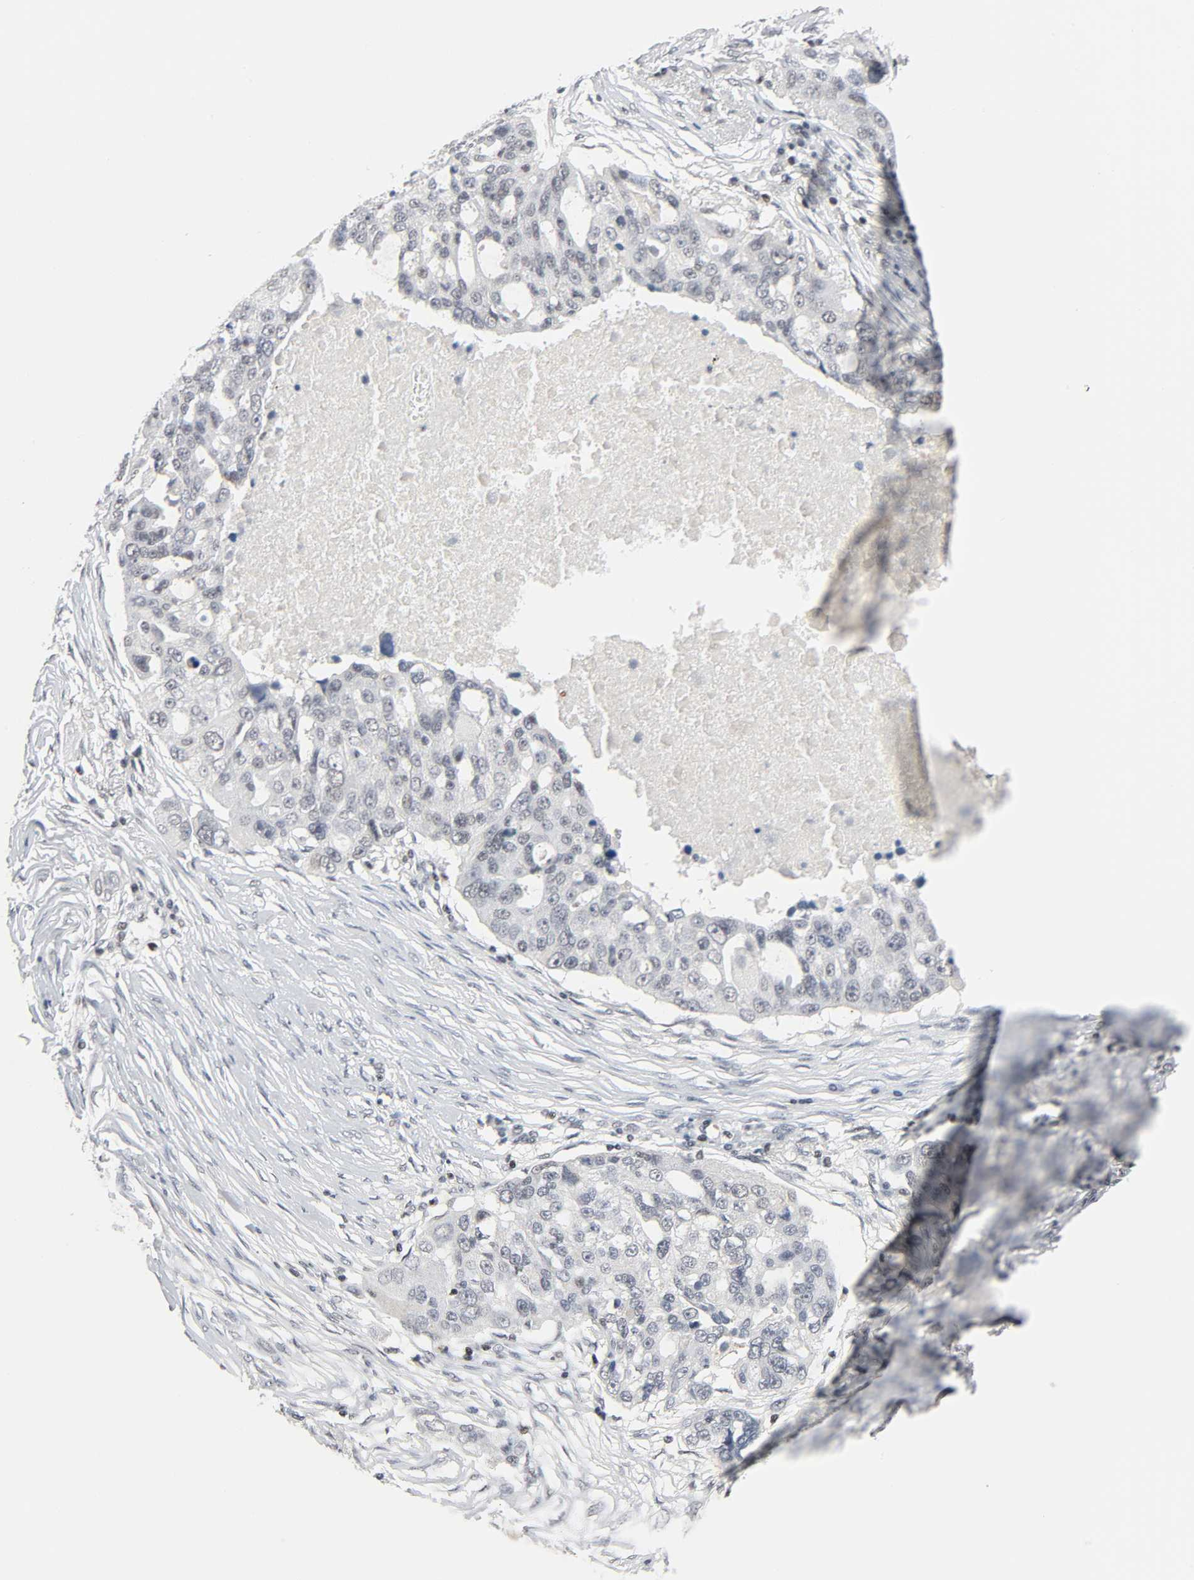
{"staining": {"intensity": "negative", "quantity": "none", "location": "none"}, "tissue": "ovarian cancer", "cell_type": "Tumor cells", "image_type": "cancer", "snomed": [{"axis": "morphology", "description": "Cystadenocarcinoma, serous, NOS"}, {"axis": "topography", "description": "Ovary"}], "caption": "This is an immunohistochemistry photomicrograph of serous cystadenocarcinoma (ovarian). There is no staining in tumor cells.", "gene": "GABPA", "patient": {"sex": "female", "age": 82}}